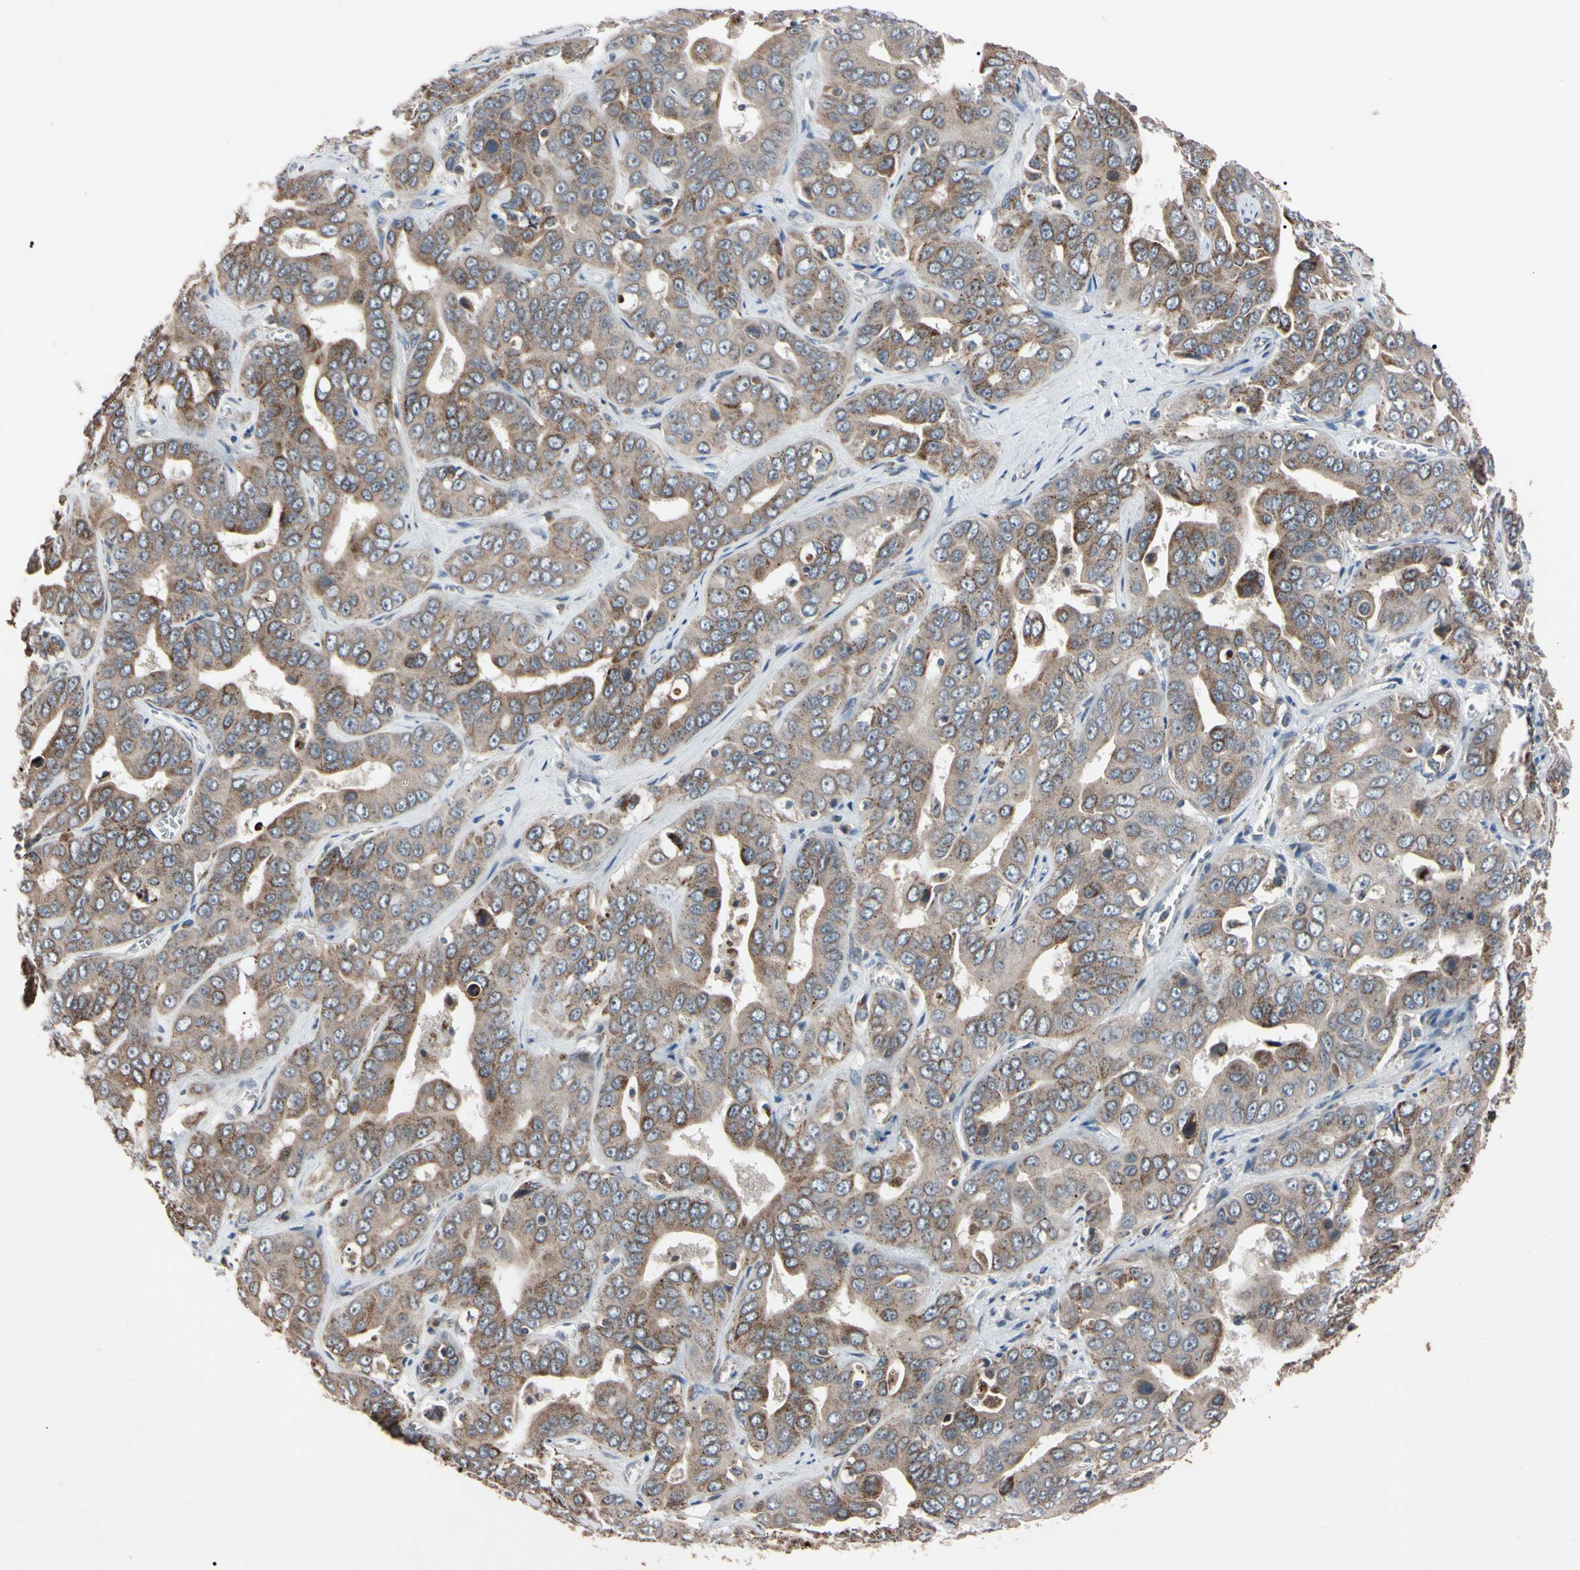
{"staining": {"intensity": "weak", "quantity": ">75%", "location": "cytoplasmic/membranous"}, "tissue": "liver cancer", "cell_type": "Tumor cells", "image_type": "cancer", "snomed": [{"axis": "morphology", "description": "Cholangiocarcinoma"}, {"axis": "topography", "description": "Liver"}], "caption": "Immunohistochemical staining of human cholangiocarcinoma (liver) displays weak cytoplasmic/membranous protein staining in approximately >75% of tumor cells.", "gene": "TNFRSF1A", "patient": {"sex": "female", "age": 52}}